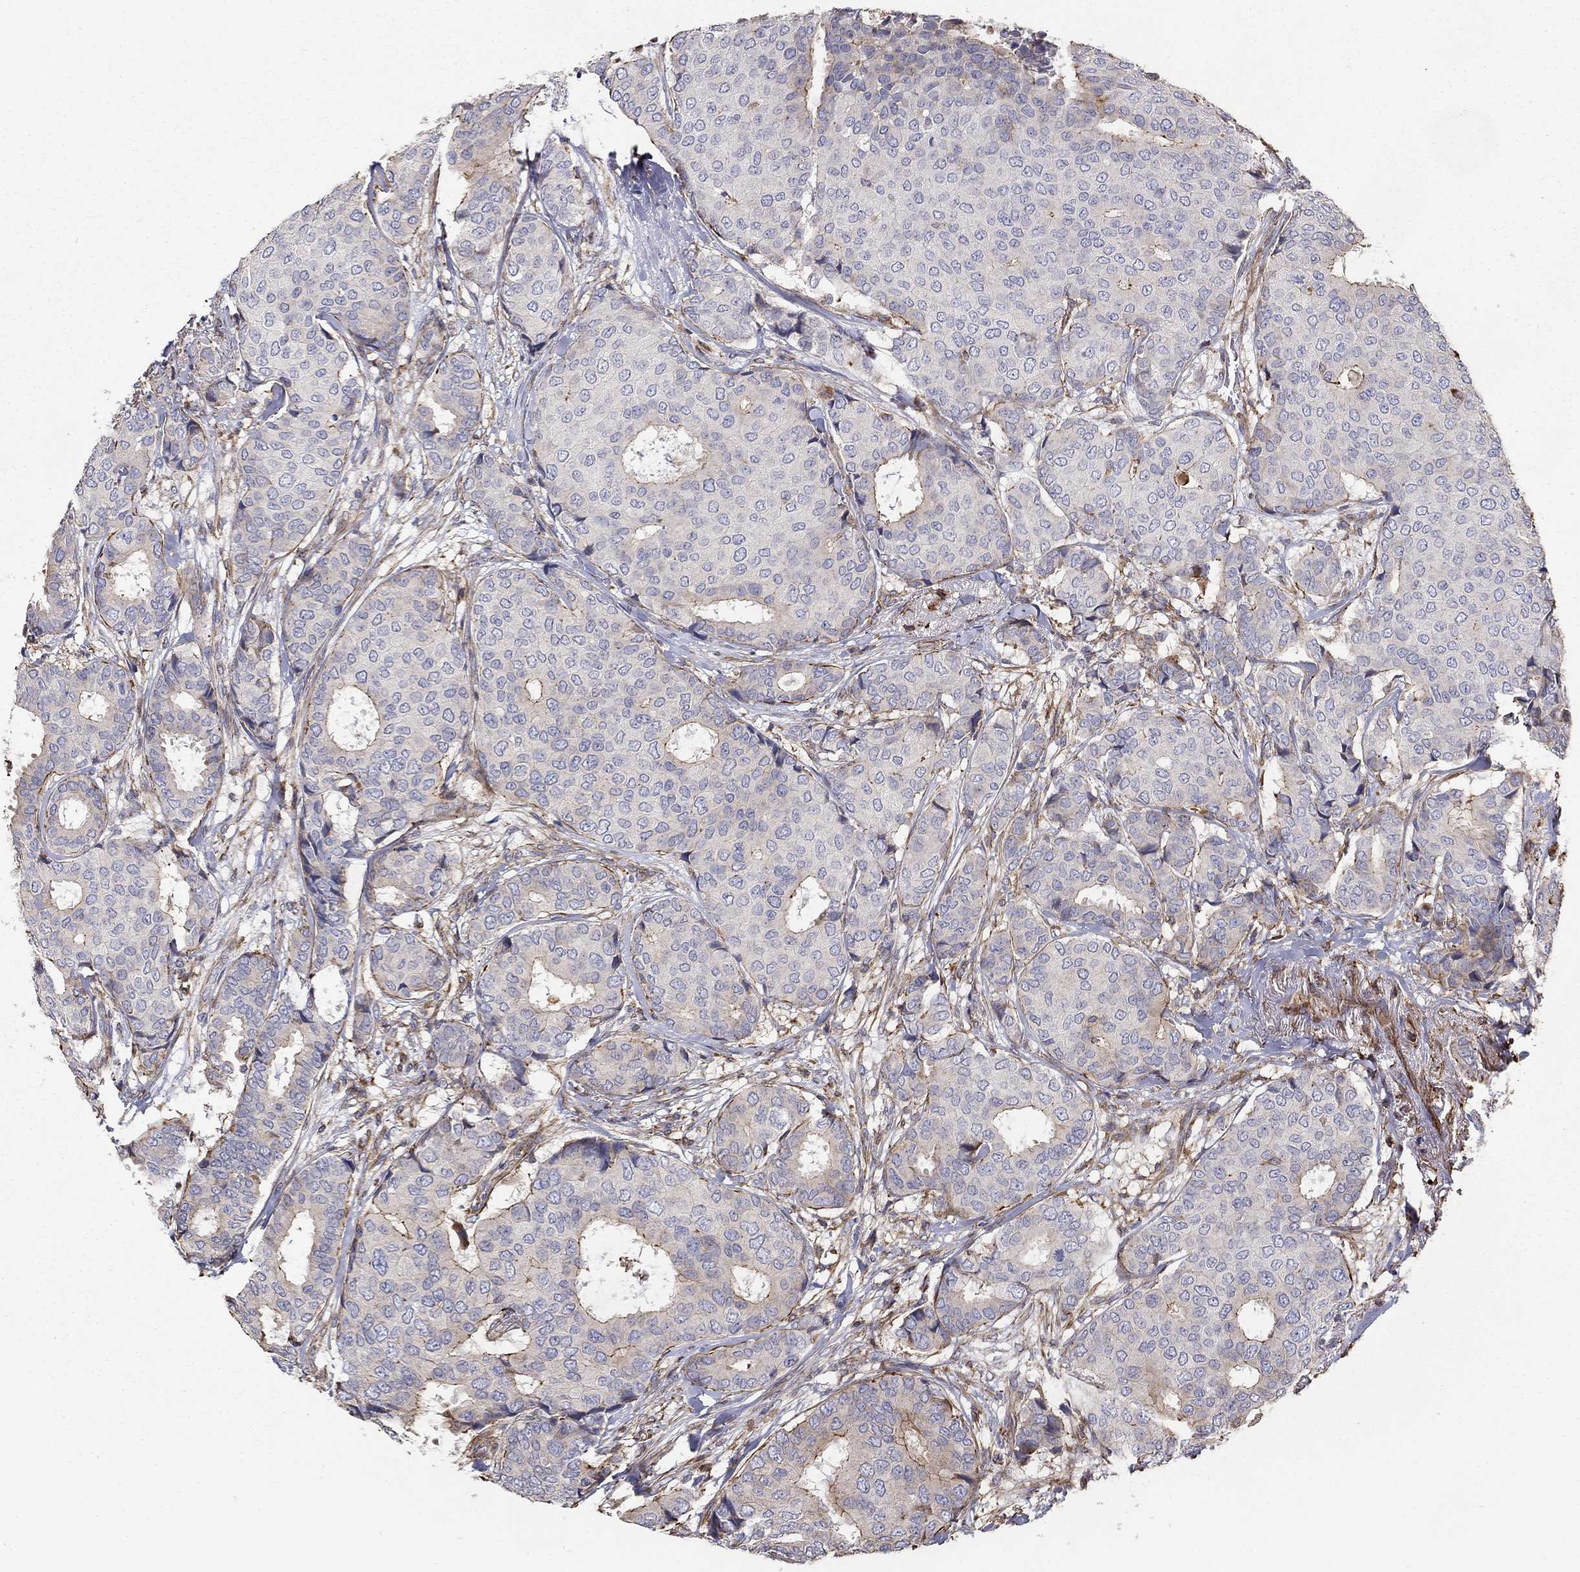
{"staining": {"intensity": "strong", "quantity": "<25%", "location": "cytoplasmic/membranous"}, "tissue": "breast cancer", "cell_type": "Tumor cells", "image_type": "cancer", "snomed": [{"axis": "morphology", "description": "Duct carcinoma"}, {"axis": "topography", "description": "Breast"}], "caption": "Immunohistochemical staining of human breast infiltrating ductal carcinoma shows strong cytoplasmic/membranous protein expression in approximately <25% of tumor cells. (DAB (3,3'-diaminobenzidine) = brown stain, brightfield microscopy at high magnification).", "gene": "NPHP1", "patient": {"sex": "female", "age": 75}}